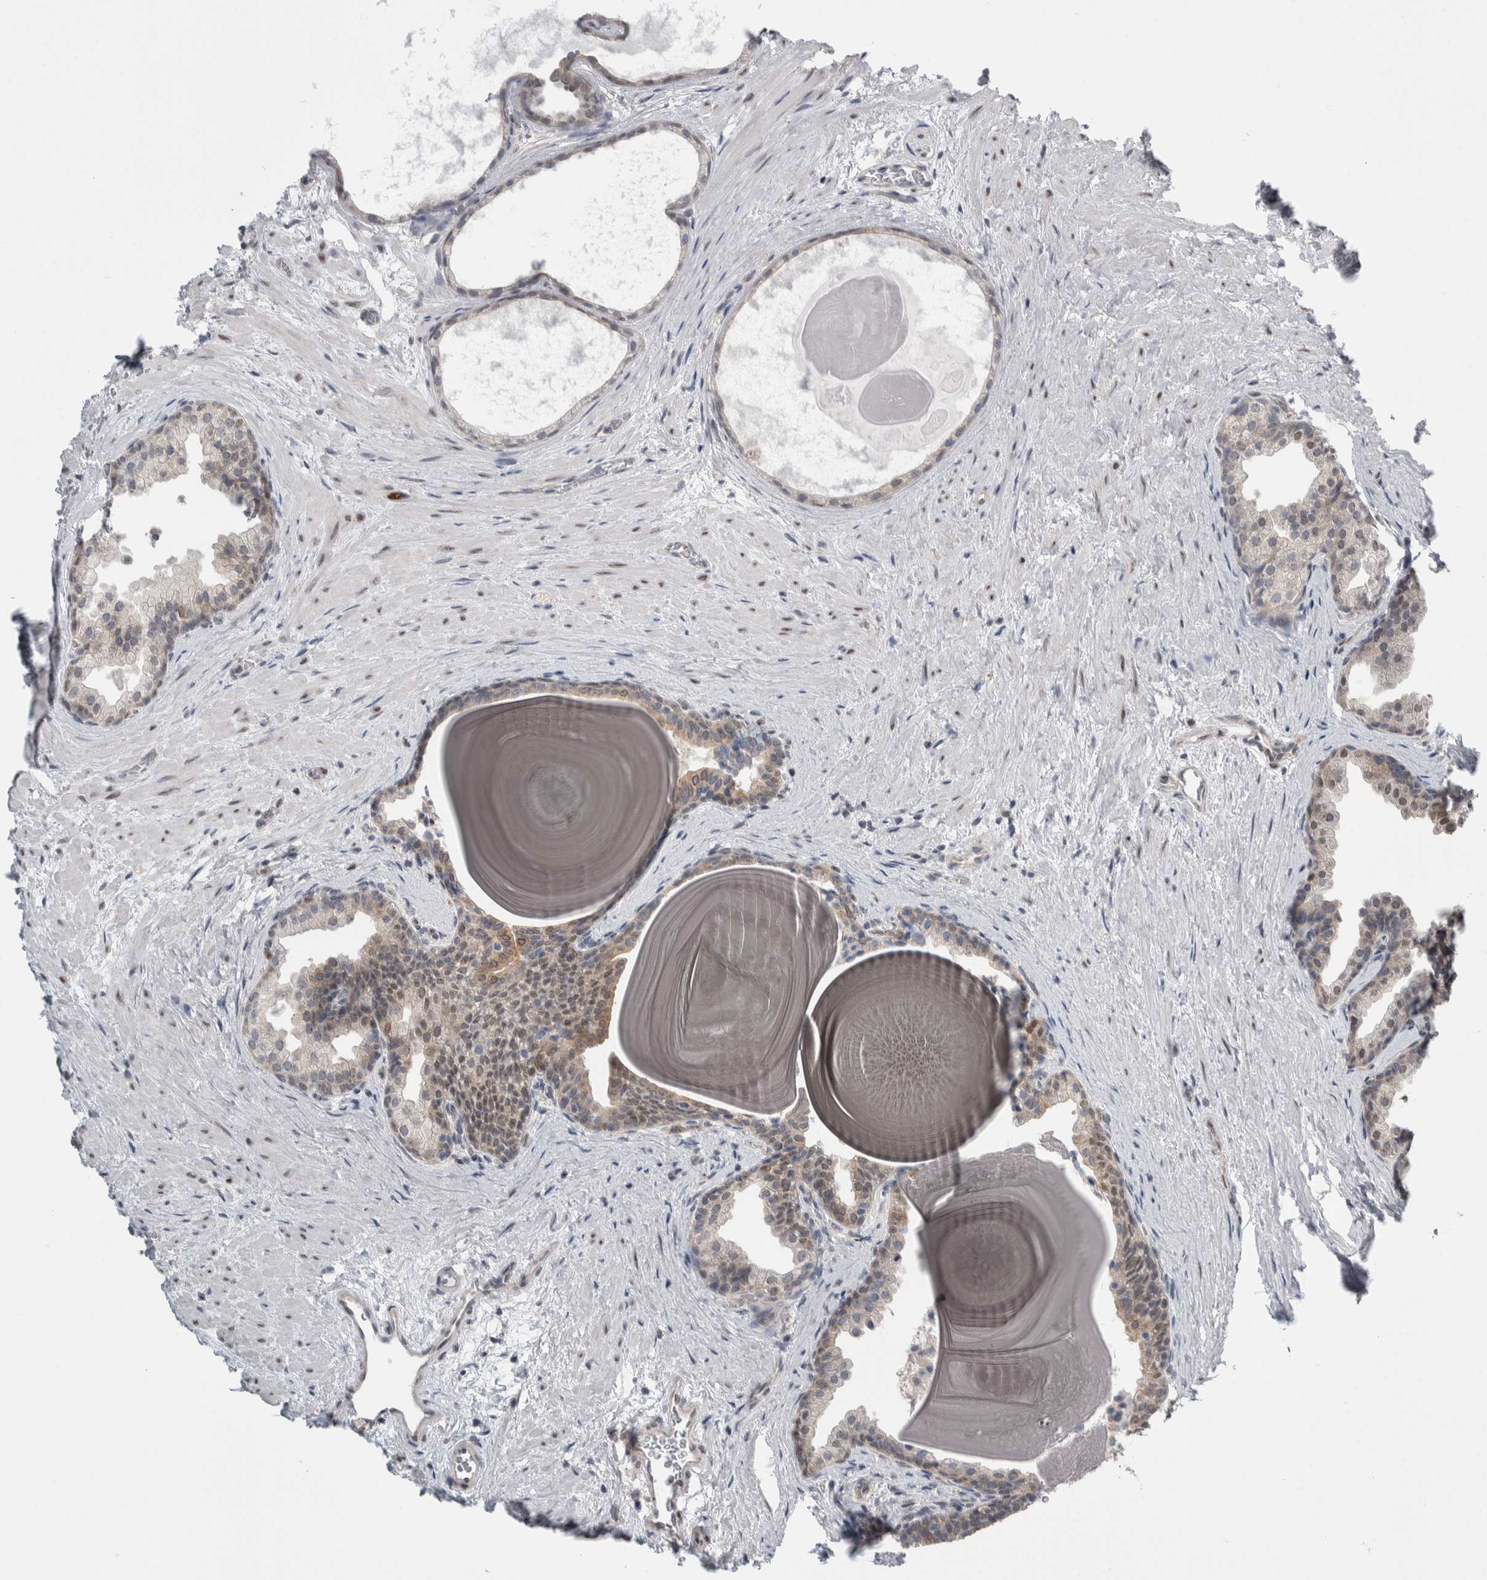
{"staining": {"intensity": "weak", "quantity": "<25%", "location": "cytoplasmic/membranous,nuclear"}, "tissue": "prostate", "cell_type": "Glandular cells", "image_type": "normal", "snomed": [{"axis": "morphology", "description": "Normal tissue, NOS"}, {"axis": "topography", "description": "Prostate"}], "caption": "Immunohistochemical staining of unremarkable human prostate shows no significant expression in glandular cells. (Brightfield microscopy of DAB immunohistochemistry at high magnification).", "gene": "TAX1BP1", "patient": {"sex": "male", "age": 48}}